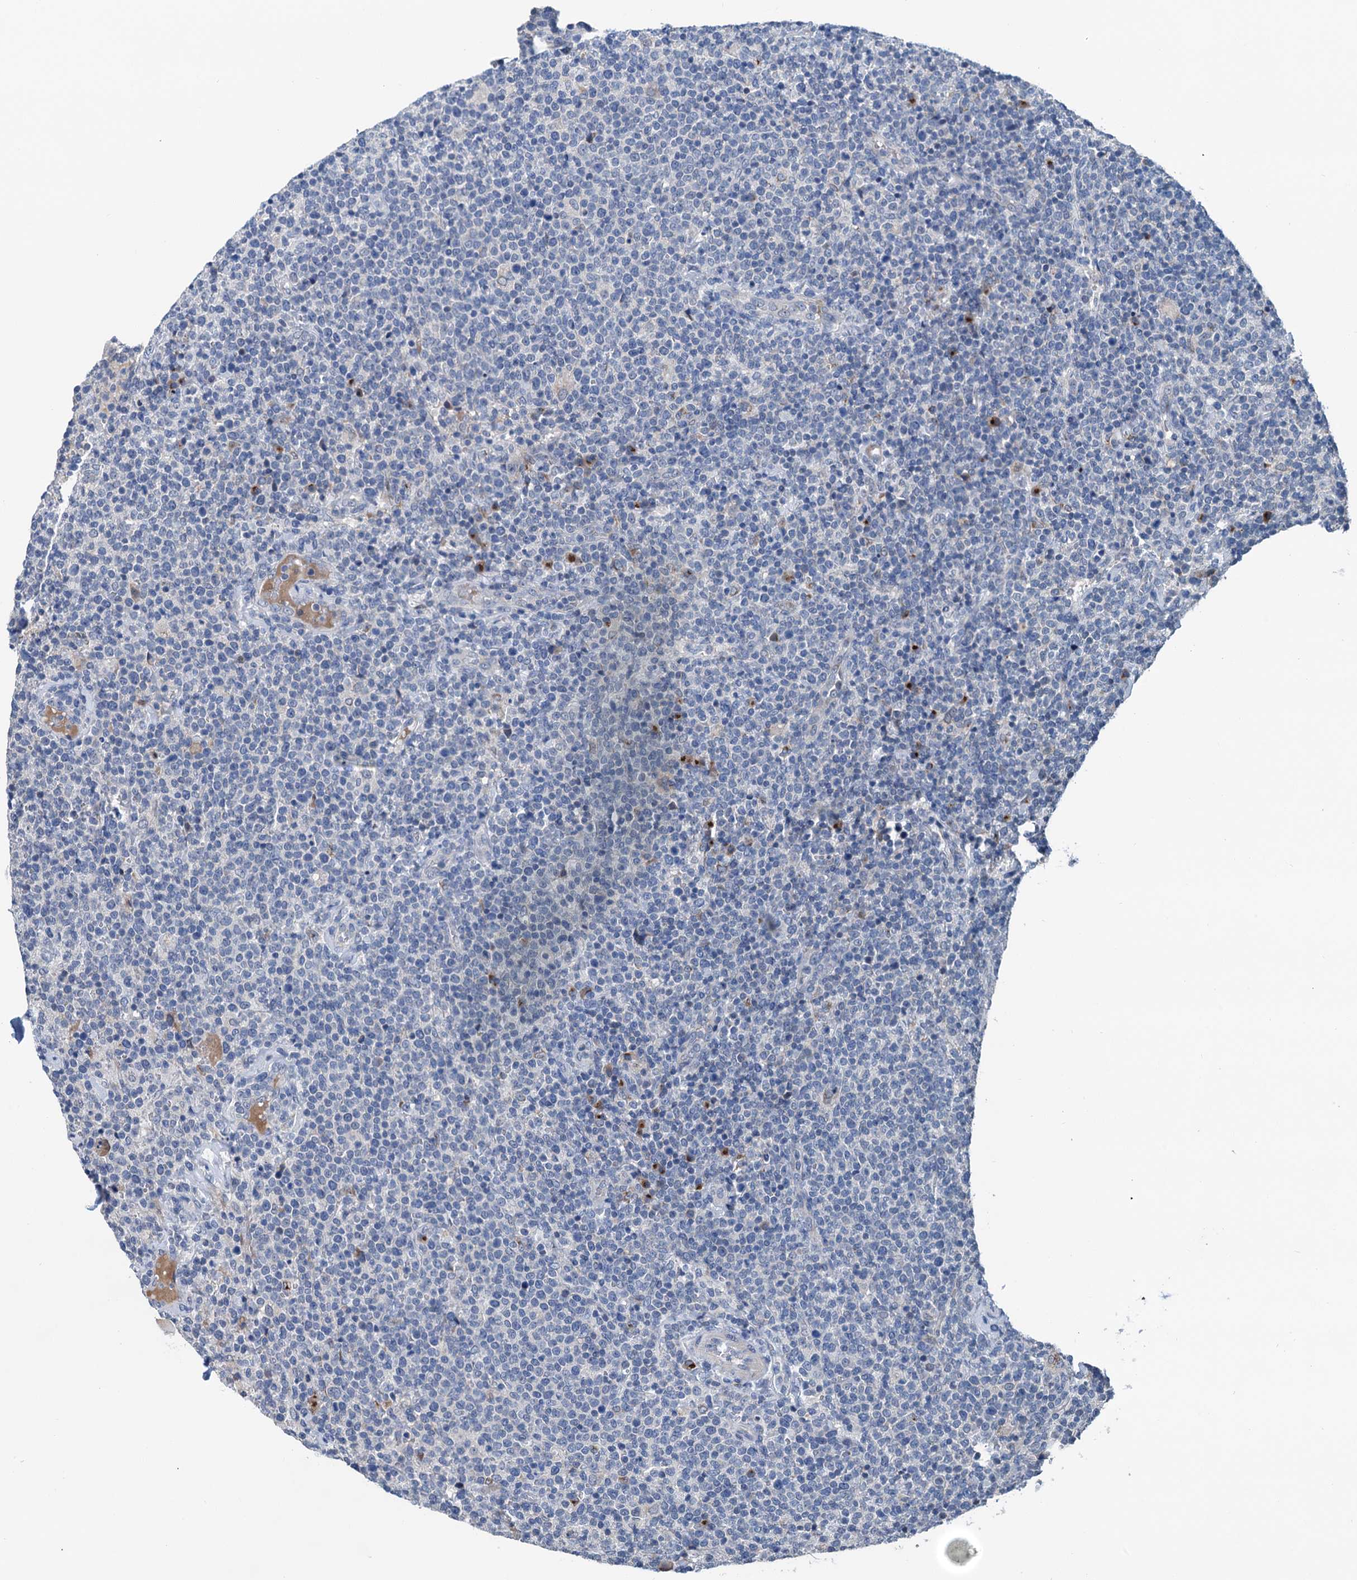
{"staining": {"intensity": "negative", "quantity": "none", "location": "none"}, "tissue": "lymphoma", "cell_type": "Tumor cells", "image_type": "cancer", "snomed": [{"axis": "morphology", "description": "Malignant lymphoma, non-Hodgkin's type, High grade"}, {"axis": "topography", "description": "Lymph node"}], "caption": "An image of human high-grade malignant lymphoma, non-Hodgkin's type is negative for staining in tumor cells.", "gene": "SHLD1", "patient": {"sex": "male", "age": 61}}